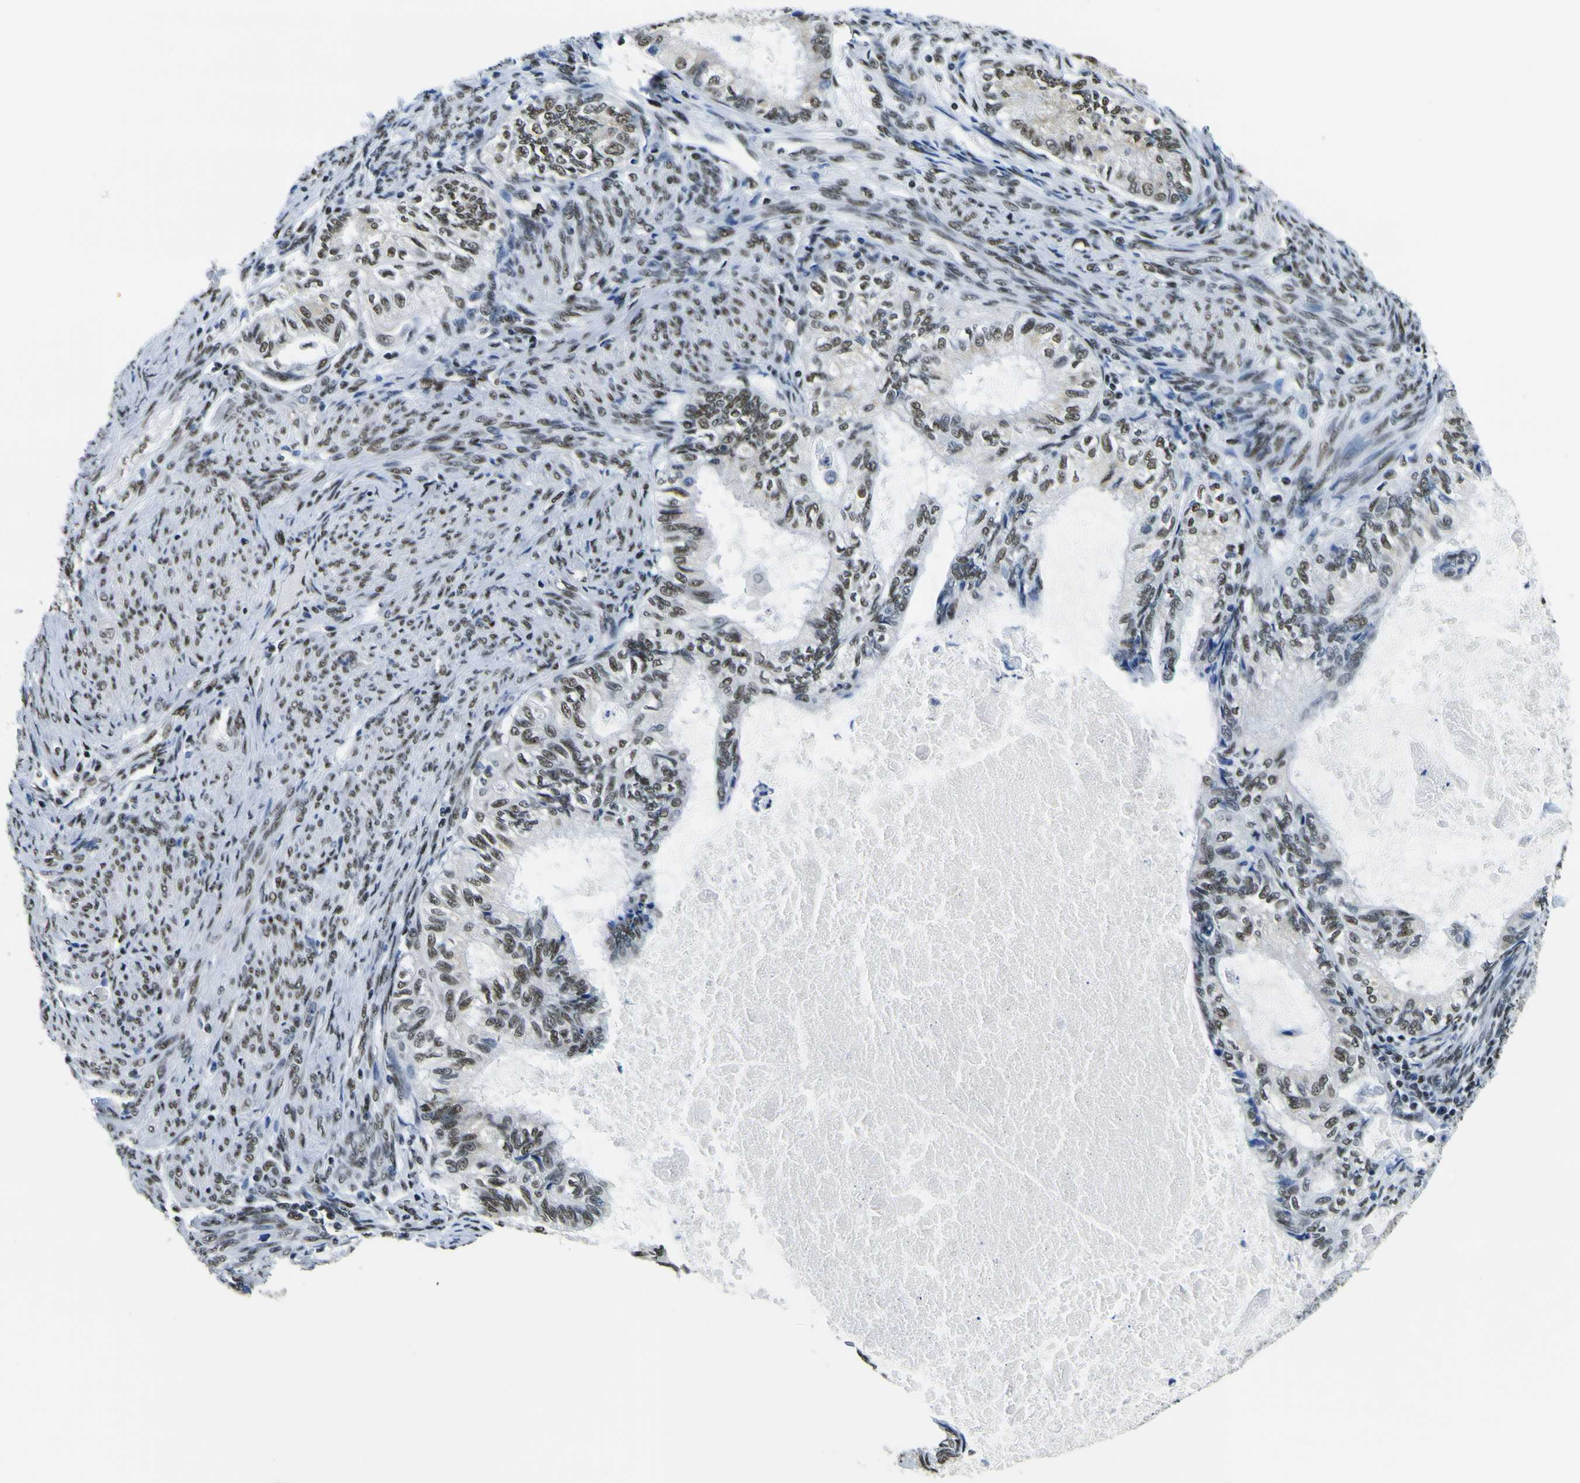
{"staining": {"intensity": "moderate", "quantity": ">75%", "location": "nuclear"}, "tissue": "cervical cancer", "cell_type": "Tumor cells", "image_type": "cancer", "snomed": [{"axis": "morphology", "description": "Normal tissue, NOS"}, {"axis": "morphology", "description": "Adenocarcinoma, NOS"}, {"axis": "topography", "description": "Cervix"}, {"axis": "topography", "description": "Endometrium"}], "caption": "An image of human cervical cancer stained for a protein displays moderate nuclear brown staining in tumor cells.", "gene": "SP1", "patient": {"sex": "female", "age": 86}}